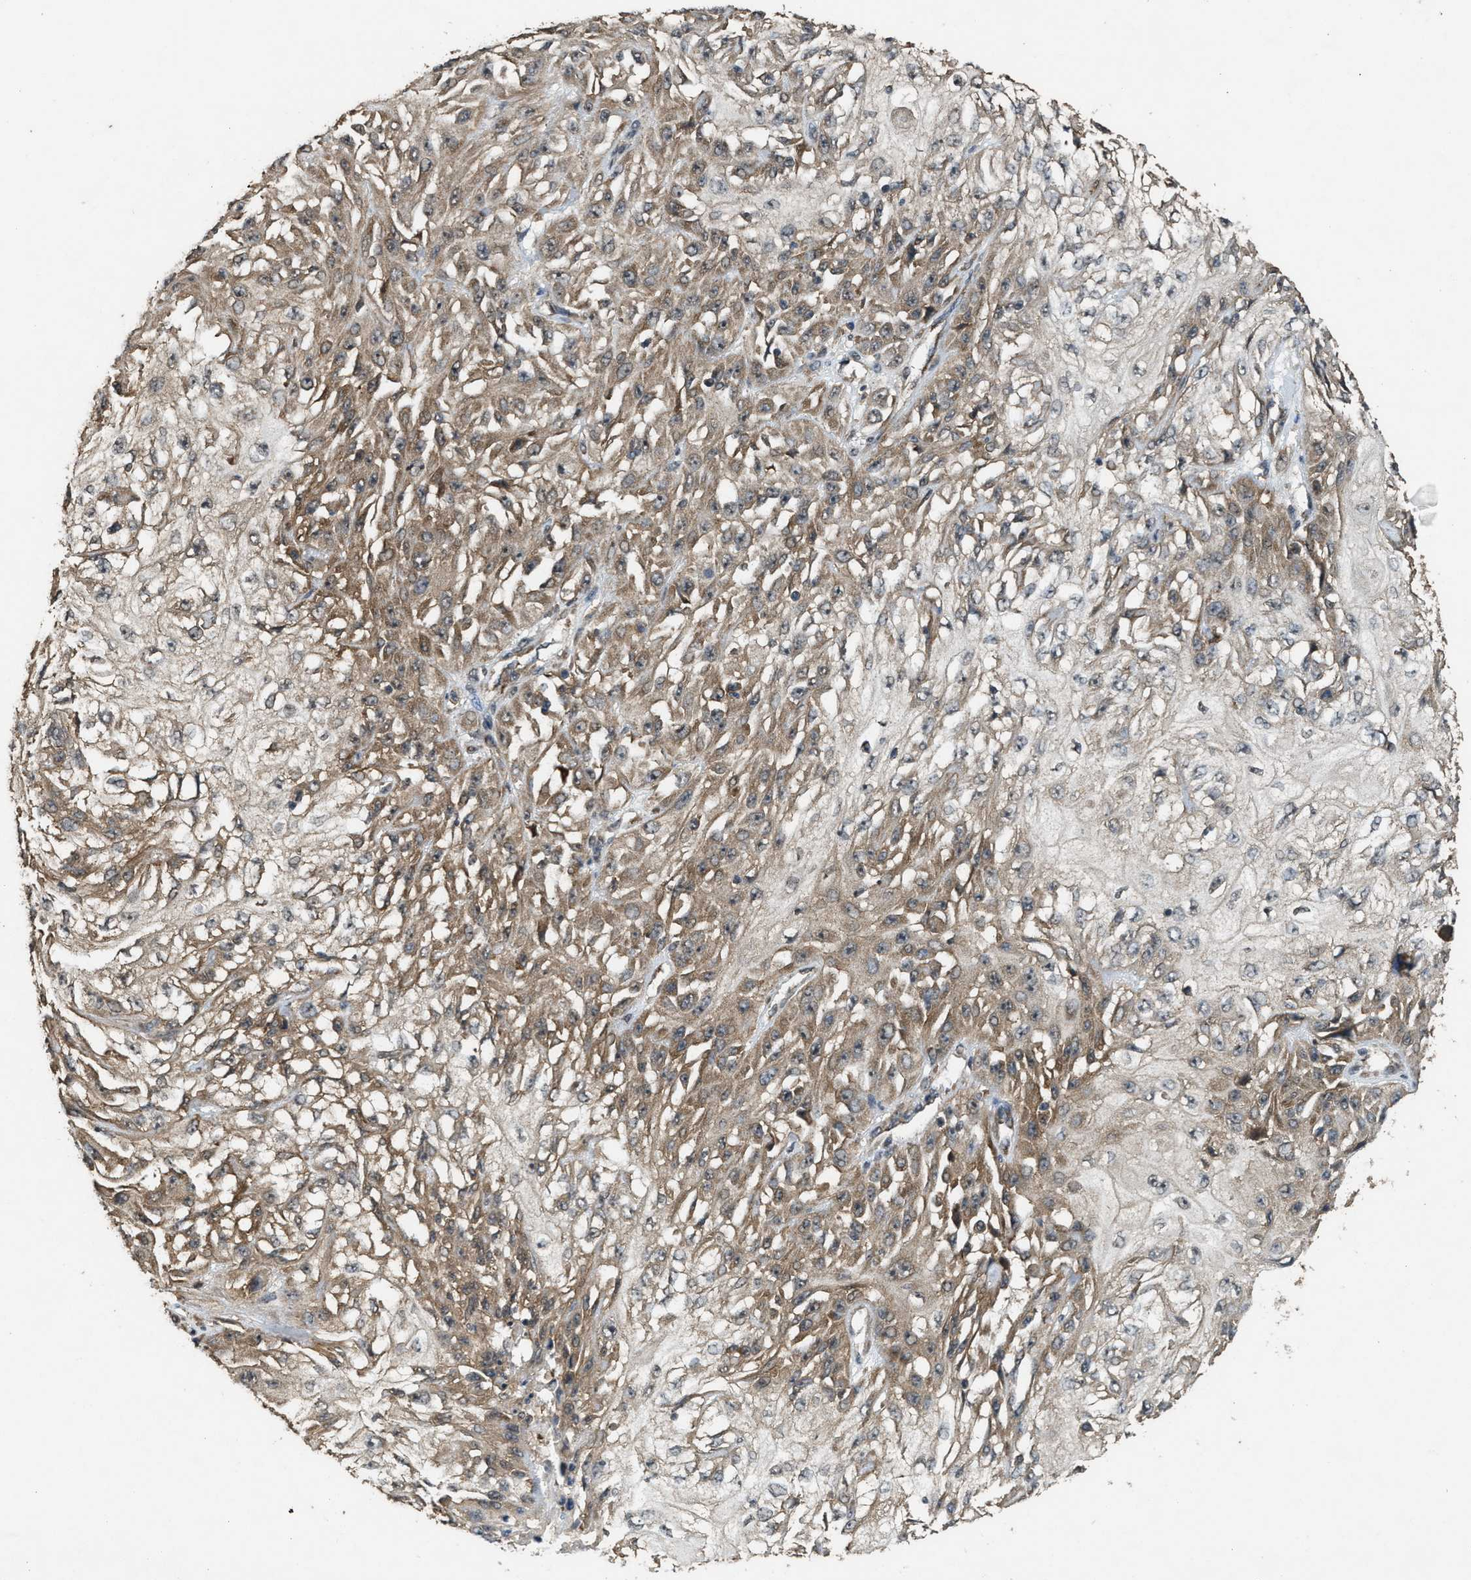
{"staining": {"intensity": "moderate", "quantity": ">75%", "location": "cytoplasmic/membranous"}, "tissue": "skin cancer", "cell_type": "Tumor cells", "image_type": "cancer", "snomed": [{"axis": "morphology", "description": "Squamous cell carcinoma, NOS"}, {"axis": "morphology", "description": "Squamous cell carcinoma, metastatic, NOS"}, {"axis": "topography", "description": "Skin"}, {"axis": "topography", "description": "Lymph node"}], "caption": "Moderate cytoplasmic/membranous staining for a protein is seen in approximately >75% of tumor cells of squamous cell carcinoma (skin) using immunohistochemistry (IHC).", "gene": "ARHGEF5", "patient": {"sex": "male", "age": 75}}